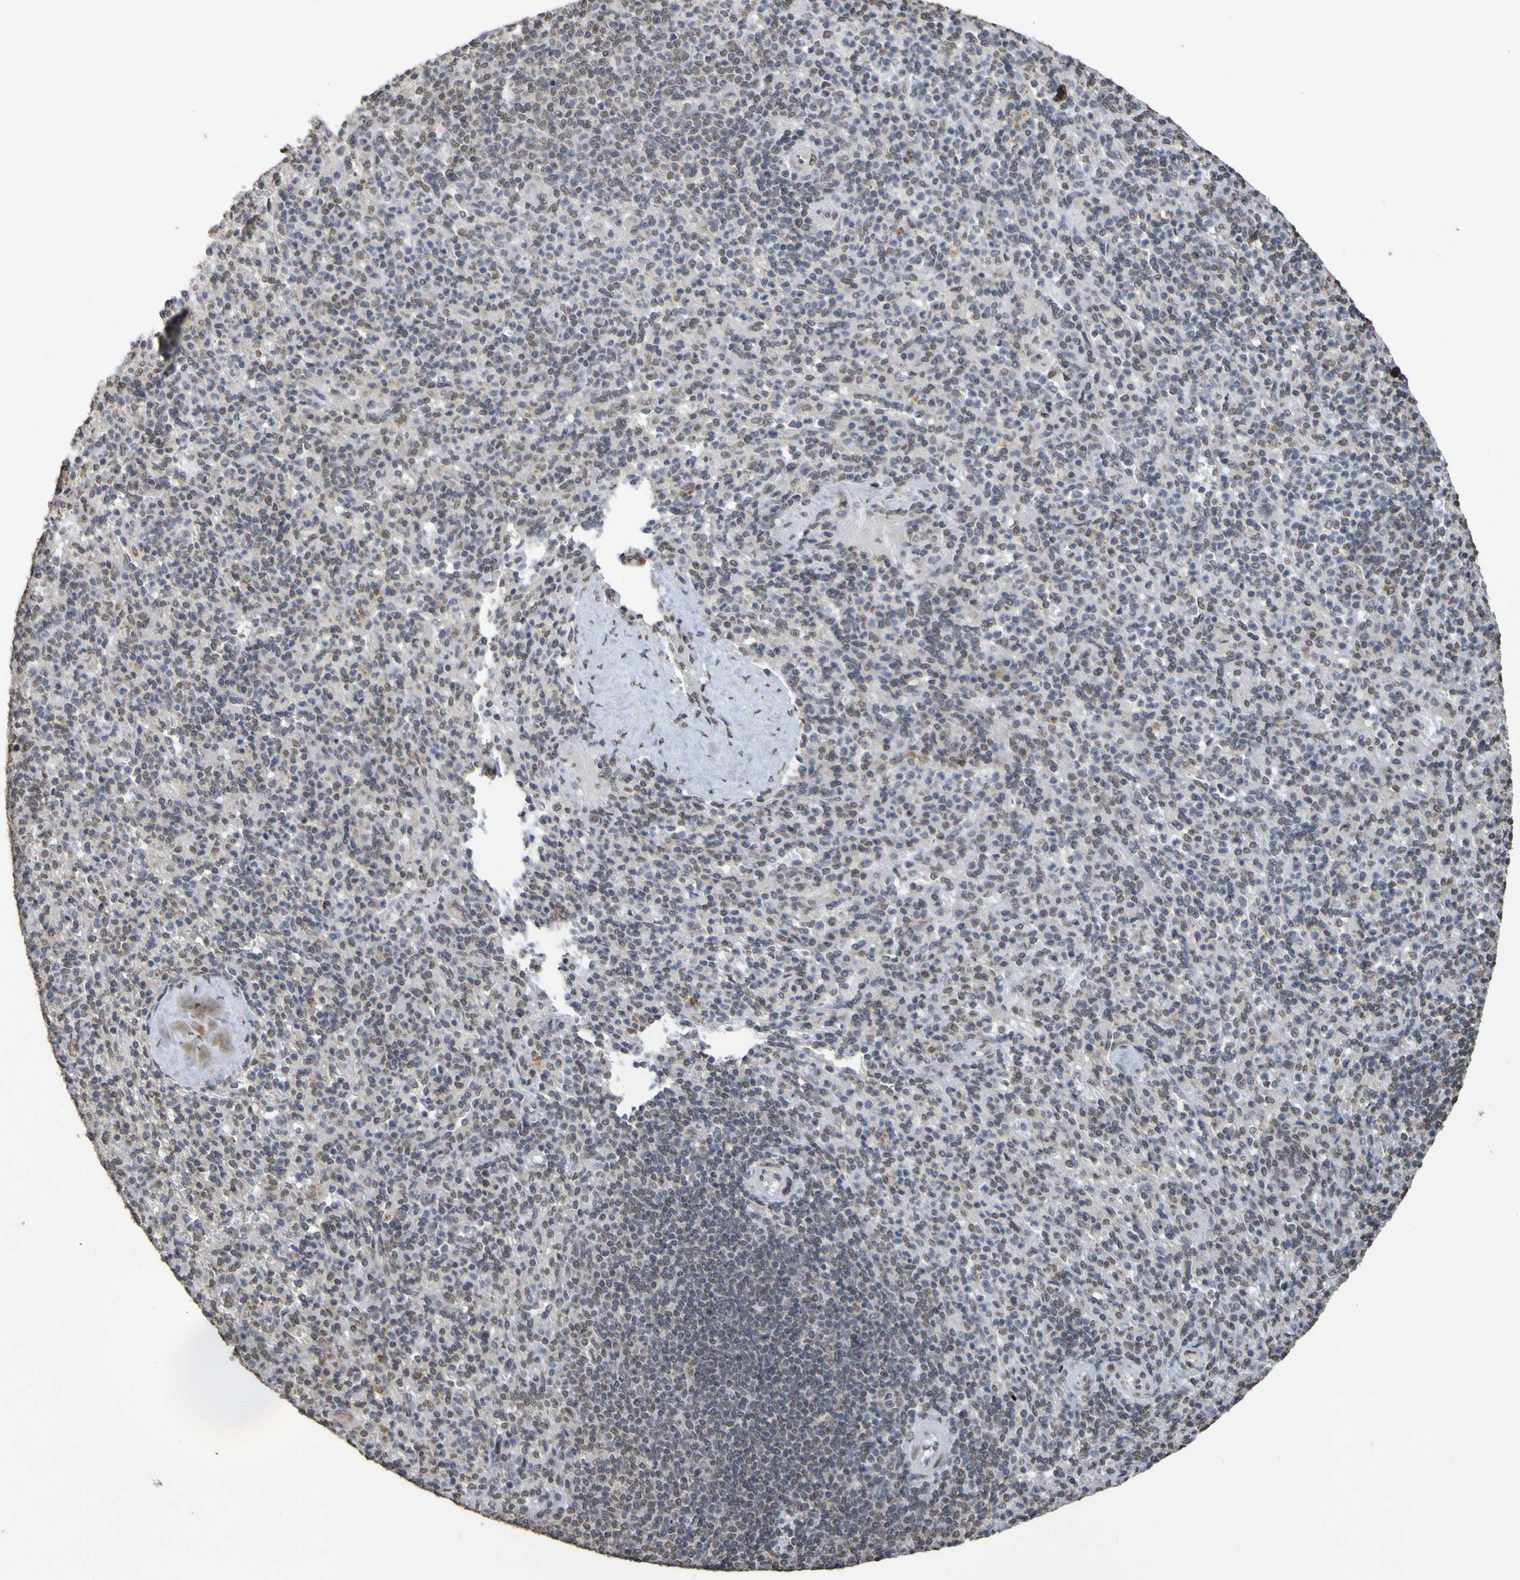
{"staining": {"intensity": "negative", "quantity": "none", "location": "none"}, "tissue": "spleen", "cell_type": "Cells in red pulp", "image_type": "normal", "snomed": [{"axis": "morphology", "description": "Normal tissue, NOS"}, {"axis": "topography", "description": "Spleen"}], "caption": "IHC of normal spleen shows no positivity in cells in red pulp.", "gene": "ALKBH2", "patient": {"sex": "male", "age": 36}}